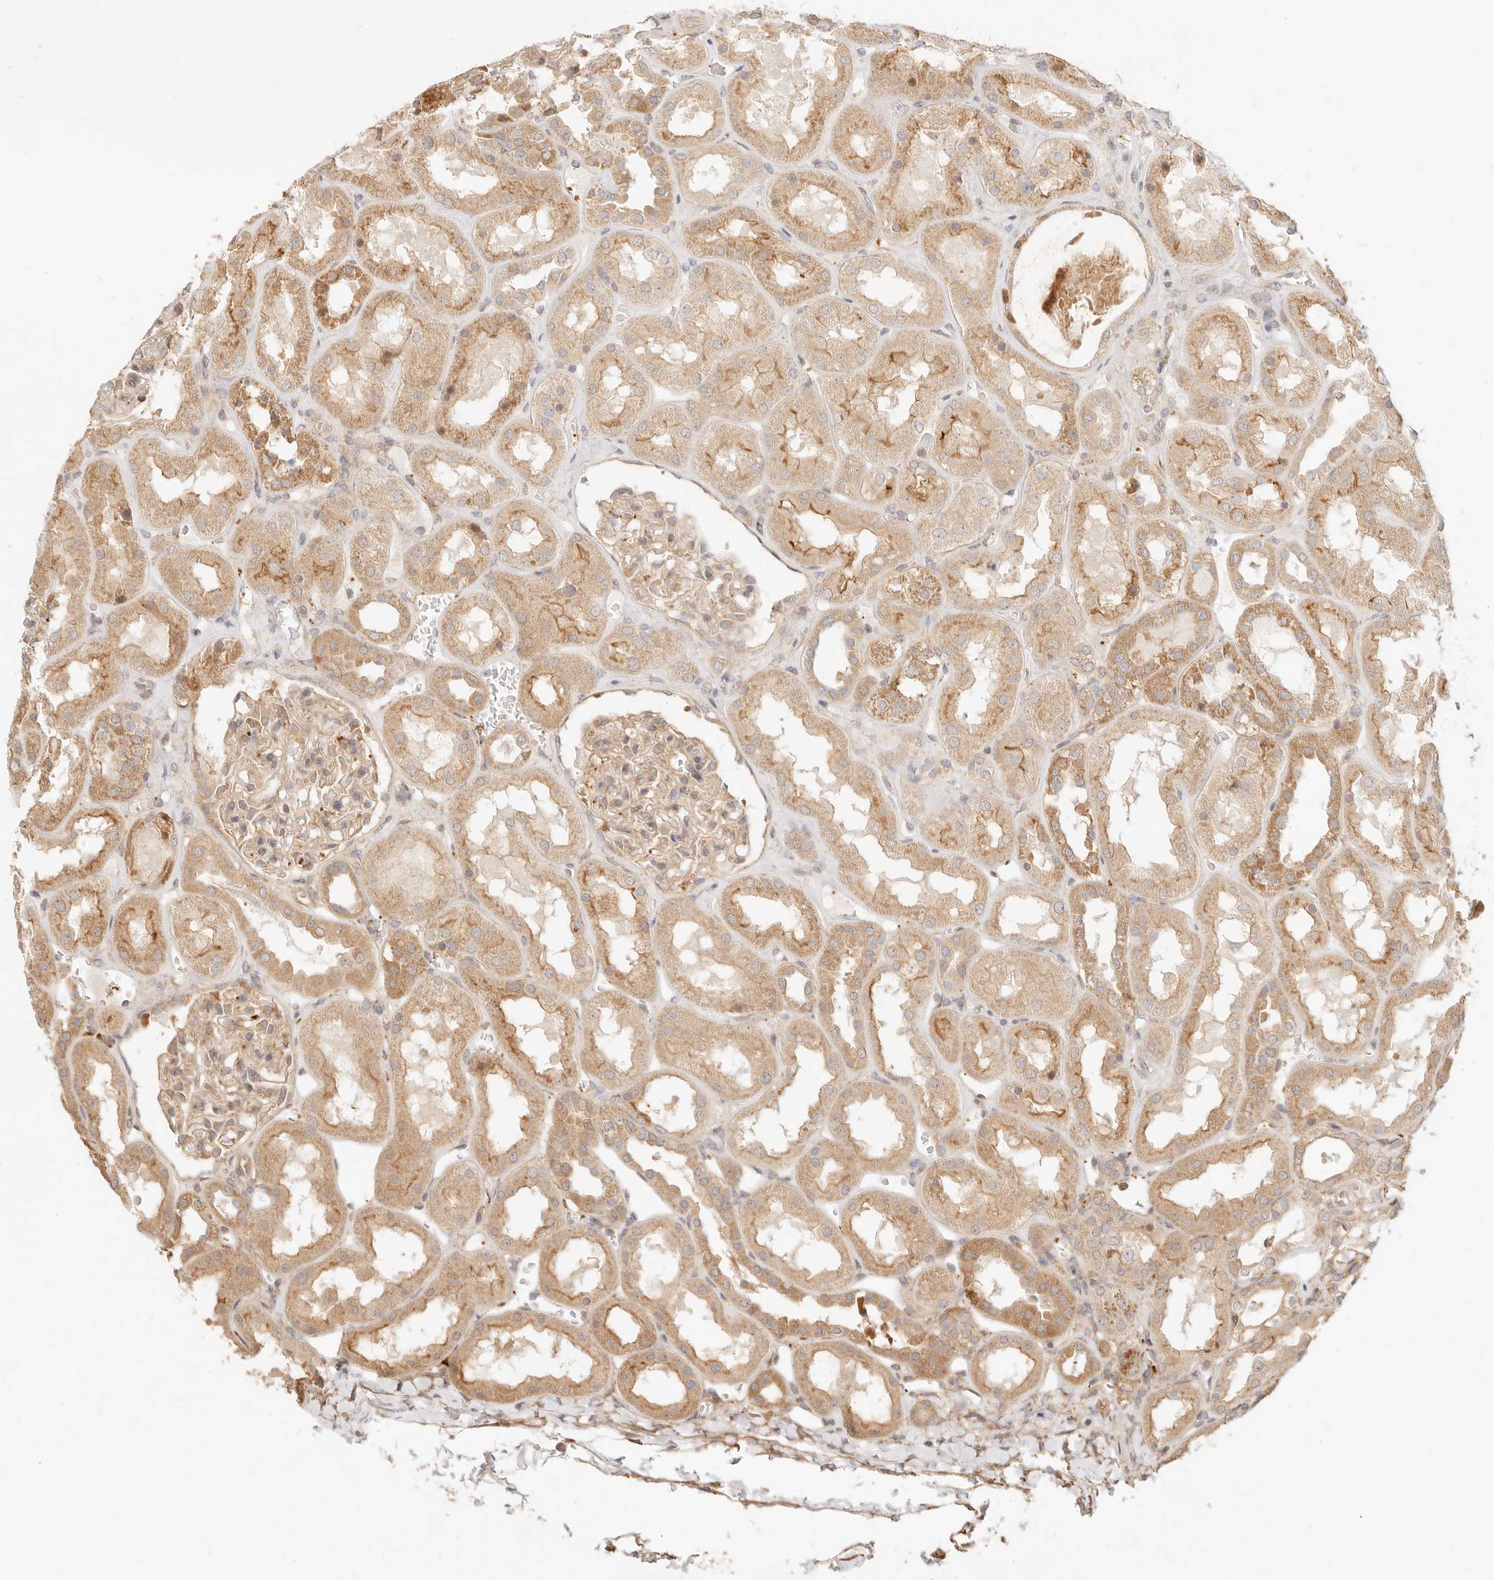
{"staining": {"intensity": "weak", "quantity": "25%-75%", "location": "cytoplasmic/membranous"}, "tissue": "kidney", "cell_type": "Cells in glomeruli", "image_type": "normal", "snomed": [{"axis": "morphology", "description": "Normal tissue, NOS"}, {"axis": "topography", "description": "Kidney"}], "caption": "A brown stain highlights weak cytoplasmic/membranous expression of a protein in cells in glomeruli of benign human kidney. Nuclei are stained in blue.", "gene": "UBXN10", "patient": {"sex": "male", "age": 70}}